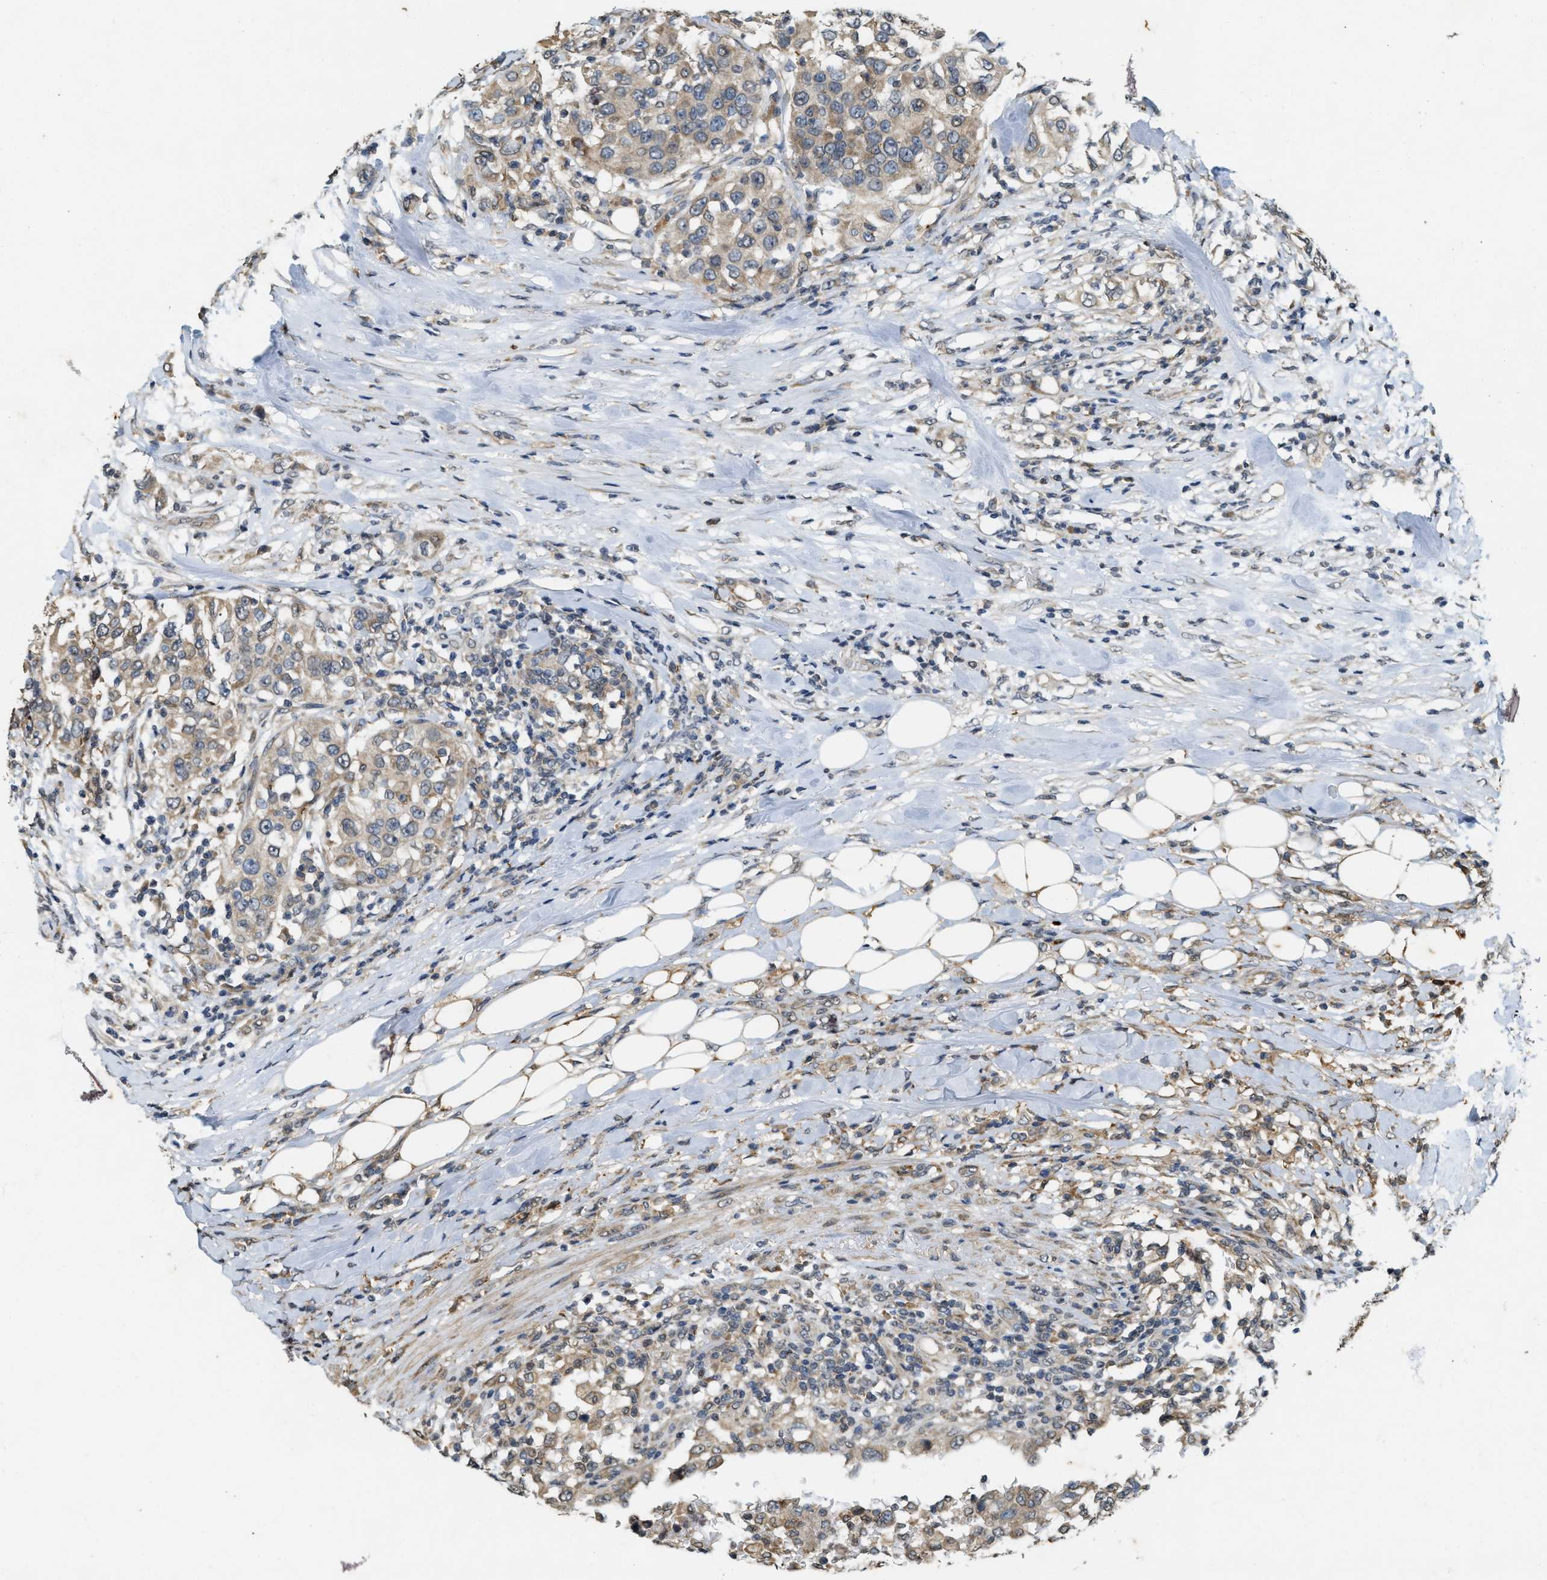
{"staining": {"intensity": "weak", "quantity": ">75%", "location": "cytoplasmic/membranous"}, "tissue": "urothelial cancer", "cell_type": "Tumor cells", "image_type": "cancer", "snomed": [{"axis": "morphology", "description": "Urothelial carcinoma, High grade"}, {"axis": "topography", "description": "Urinary bladder"}], "caption": "Immunohistochemistry image of urothelial cancer stained for a protein (brown), which exhibits low levels of weak cytoplasmic/membranous staining in about >75% of tumor cells.", "gene": "KIF21A", "patient": {"sex": "female", "age": 80}}